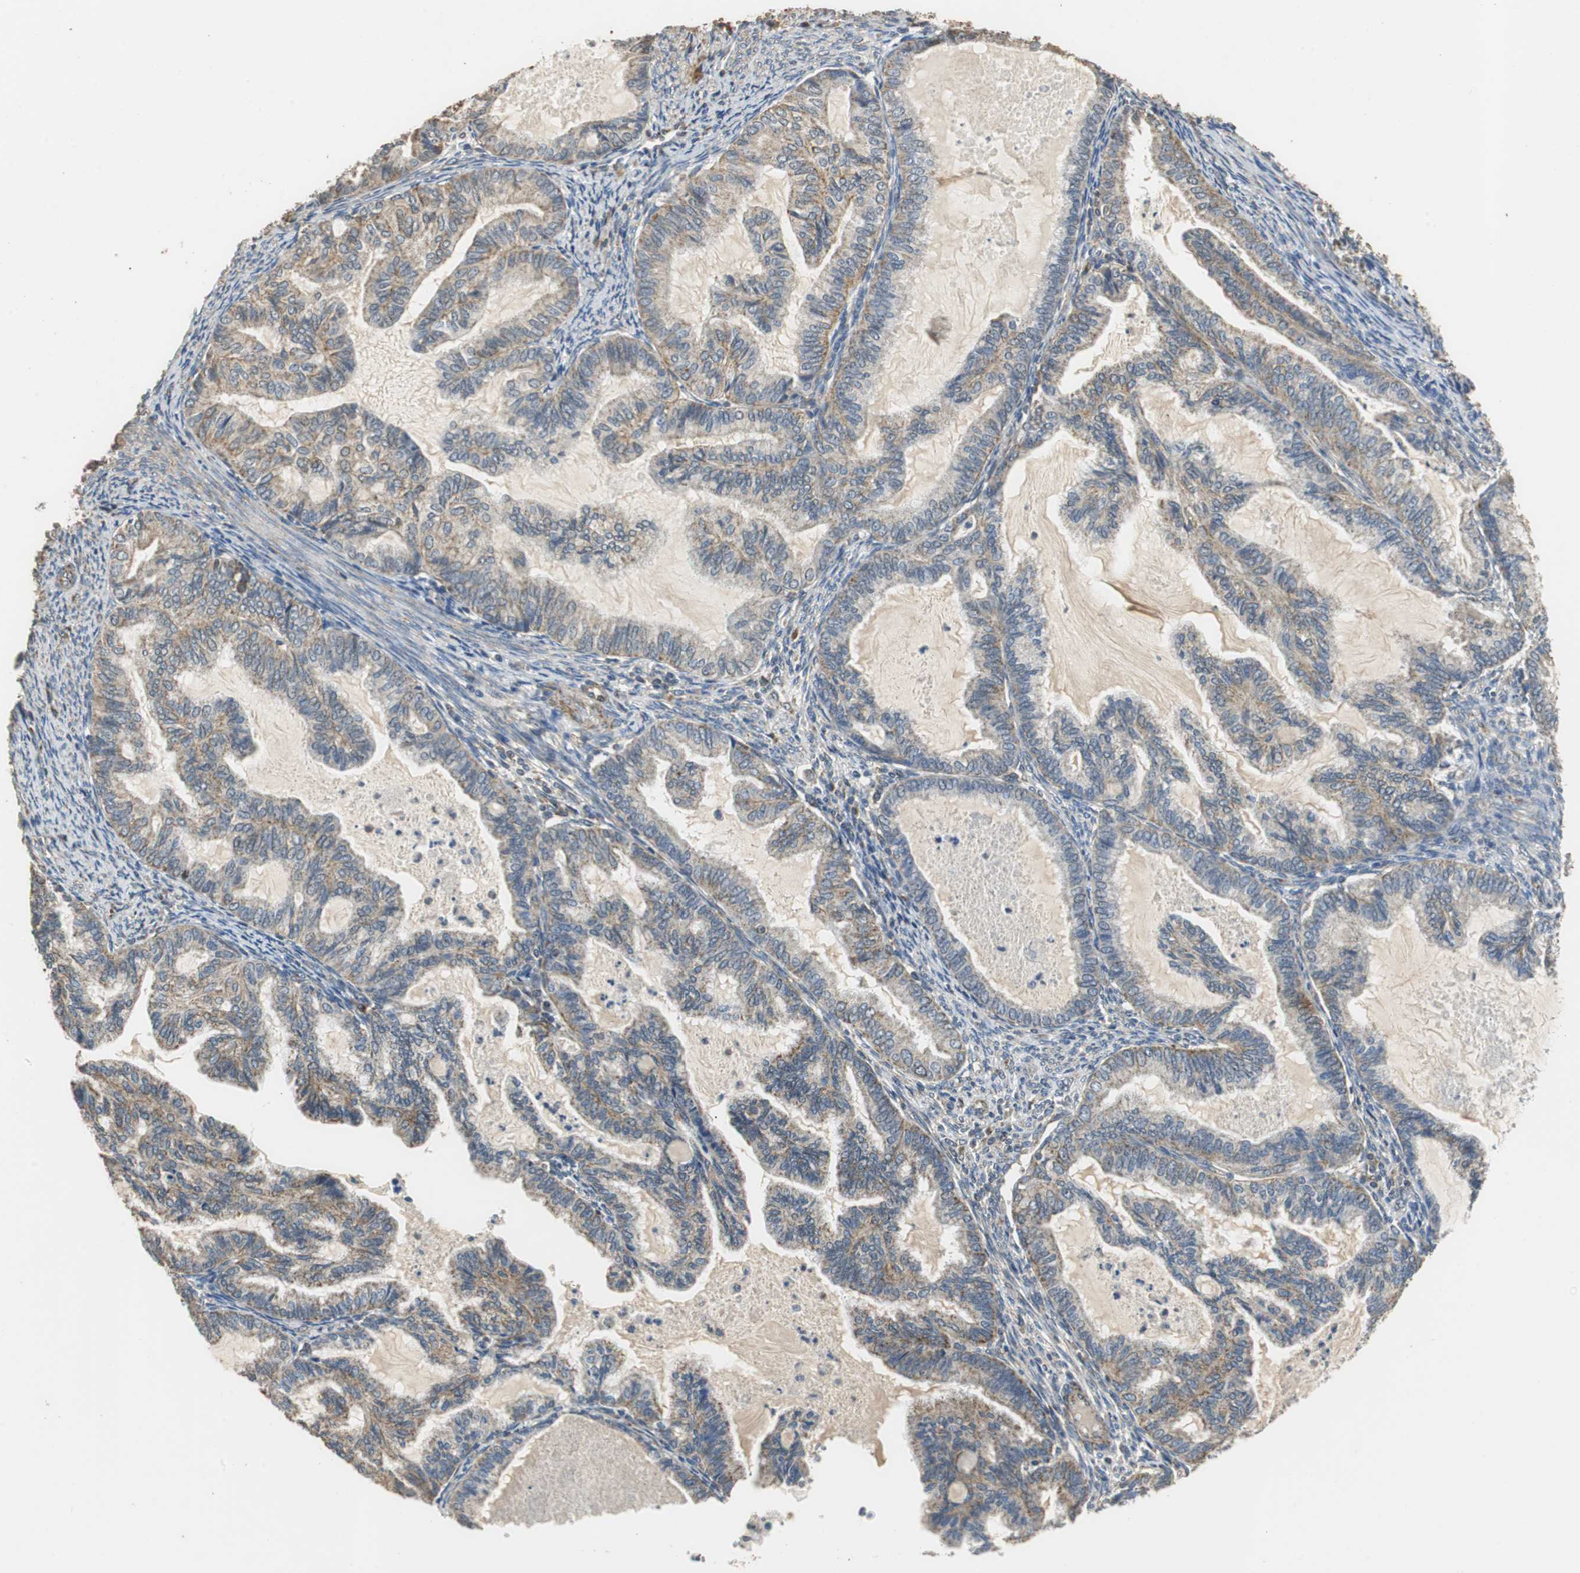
{"staining": {"intensity": "moderate", "quantity": "25%-75%", "location": "cytoplasmic/membranous"}, "tissue": "cervical cancer", "cell_type": "Tumor cells", "image_type": "cancer", "snomed": [{"axis": "morphology", "description": "Normal tissue, NOS"}, {"axis": "morphology", "description": "Adenocarcinoma, NOS"}, {"axis": "topography", "description": "Cervix"}, {"axis": "topography", "description": "Endometrium"}], "caption": "Protein expression analysis of adenocarcinoma (cervical) reveals moderate cytoplasmic/membranous staining in about 25%-75% of tumor cells. (brown staining indicates protein expression, while blue staining denotes nuclei).", "gene": "NNT", "patient": {"sex": "female", "age": 86}}